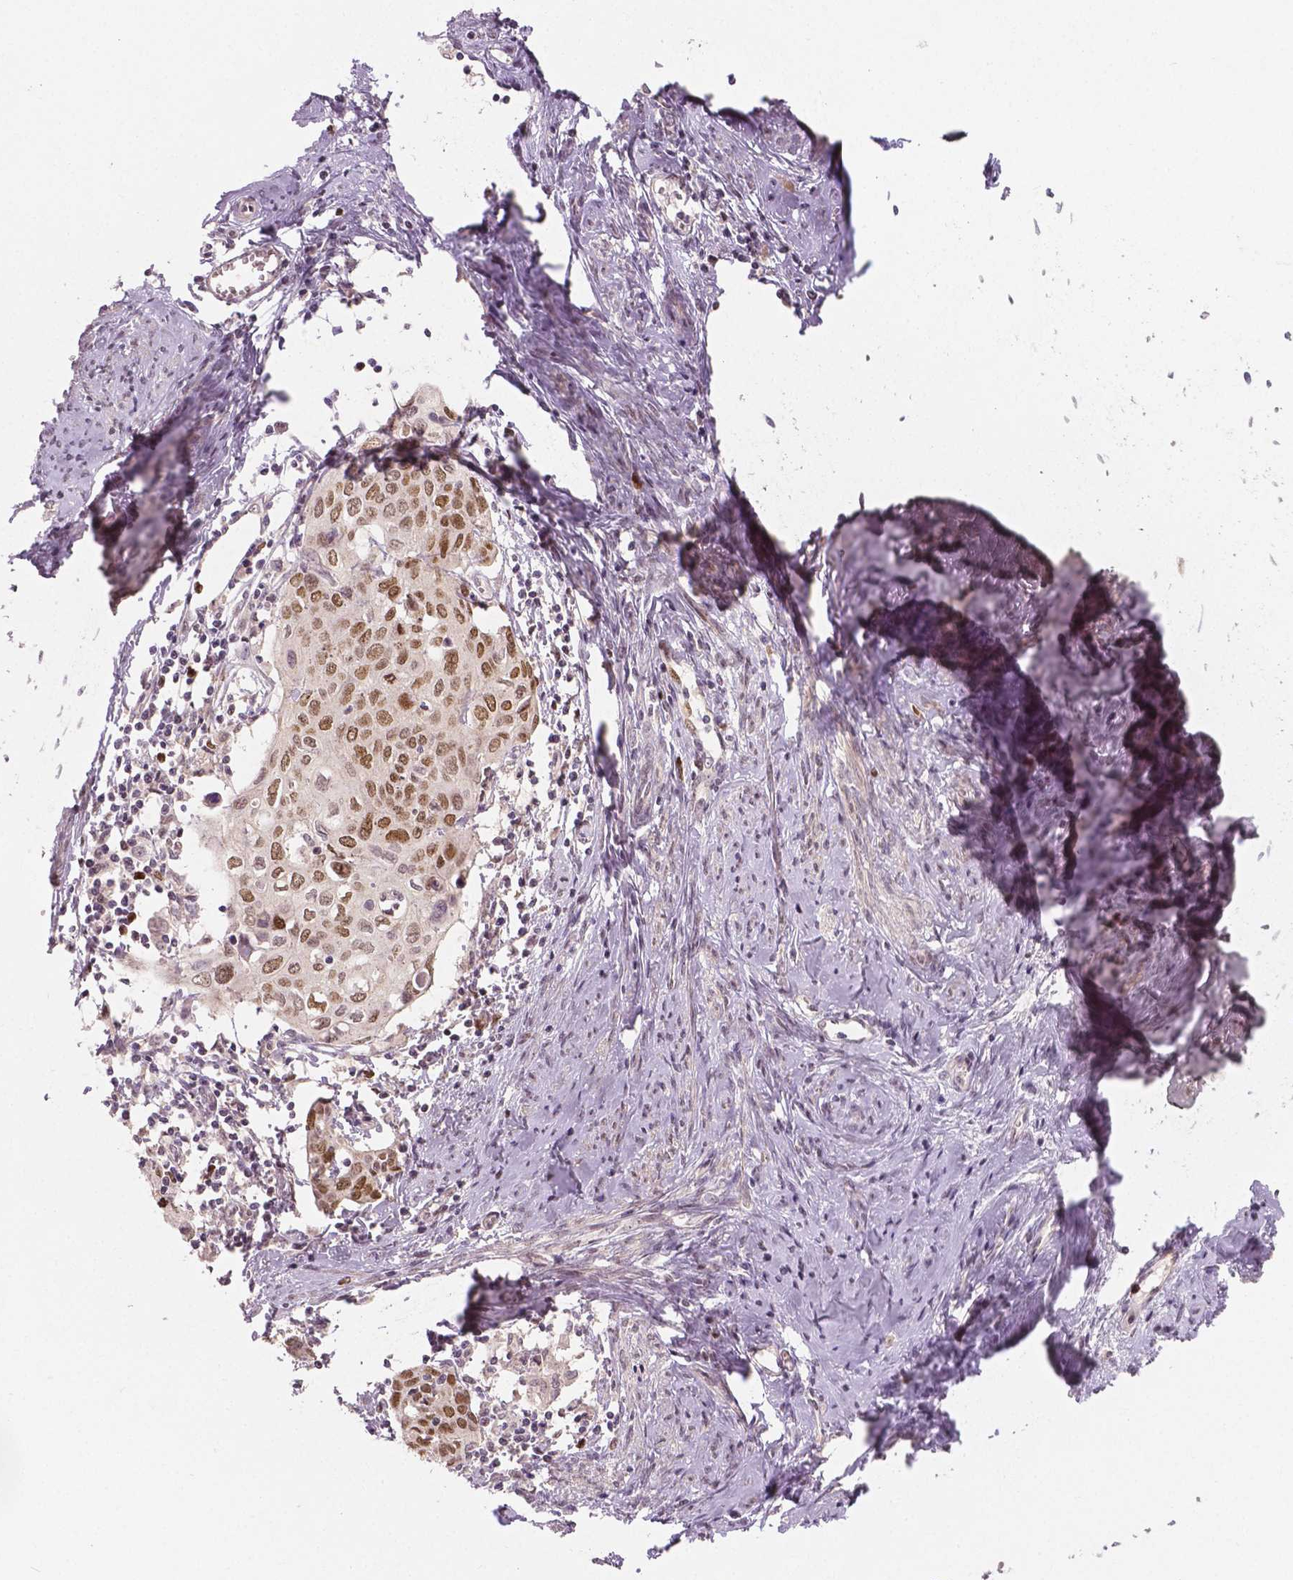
{"staining": {"intensity": "moderate", "quantity": "25%-75%", "location": "nuclear"}, "tissue": "cervical cancer", "cell_type": "Tumor cells", "image_type": "cancer", "snomed": [{"axis": "morphology", "description": "Squamous cell carcinoma, NOS"}, {"axis": "topography", "description": "Cervix"}], "caption": "The micrograph displays a brown stain indicating the presence of a protein in the nuclear of tumor cells in cervical cancer.", "gene": "NSD2", "patient": {"sex": "female", "age": 62}}